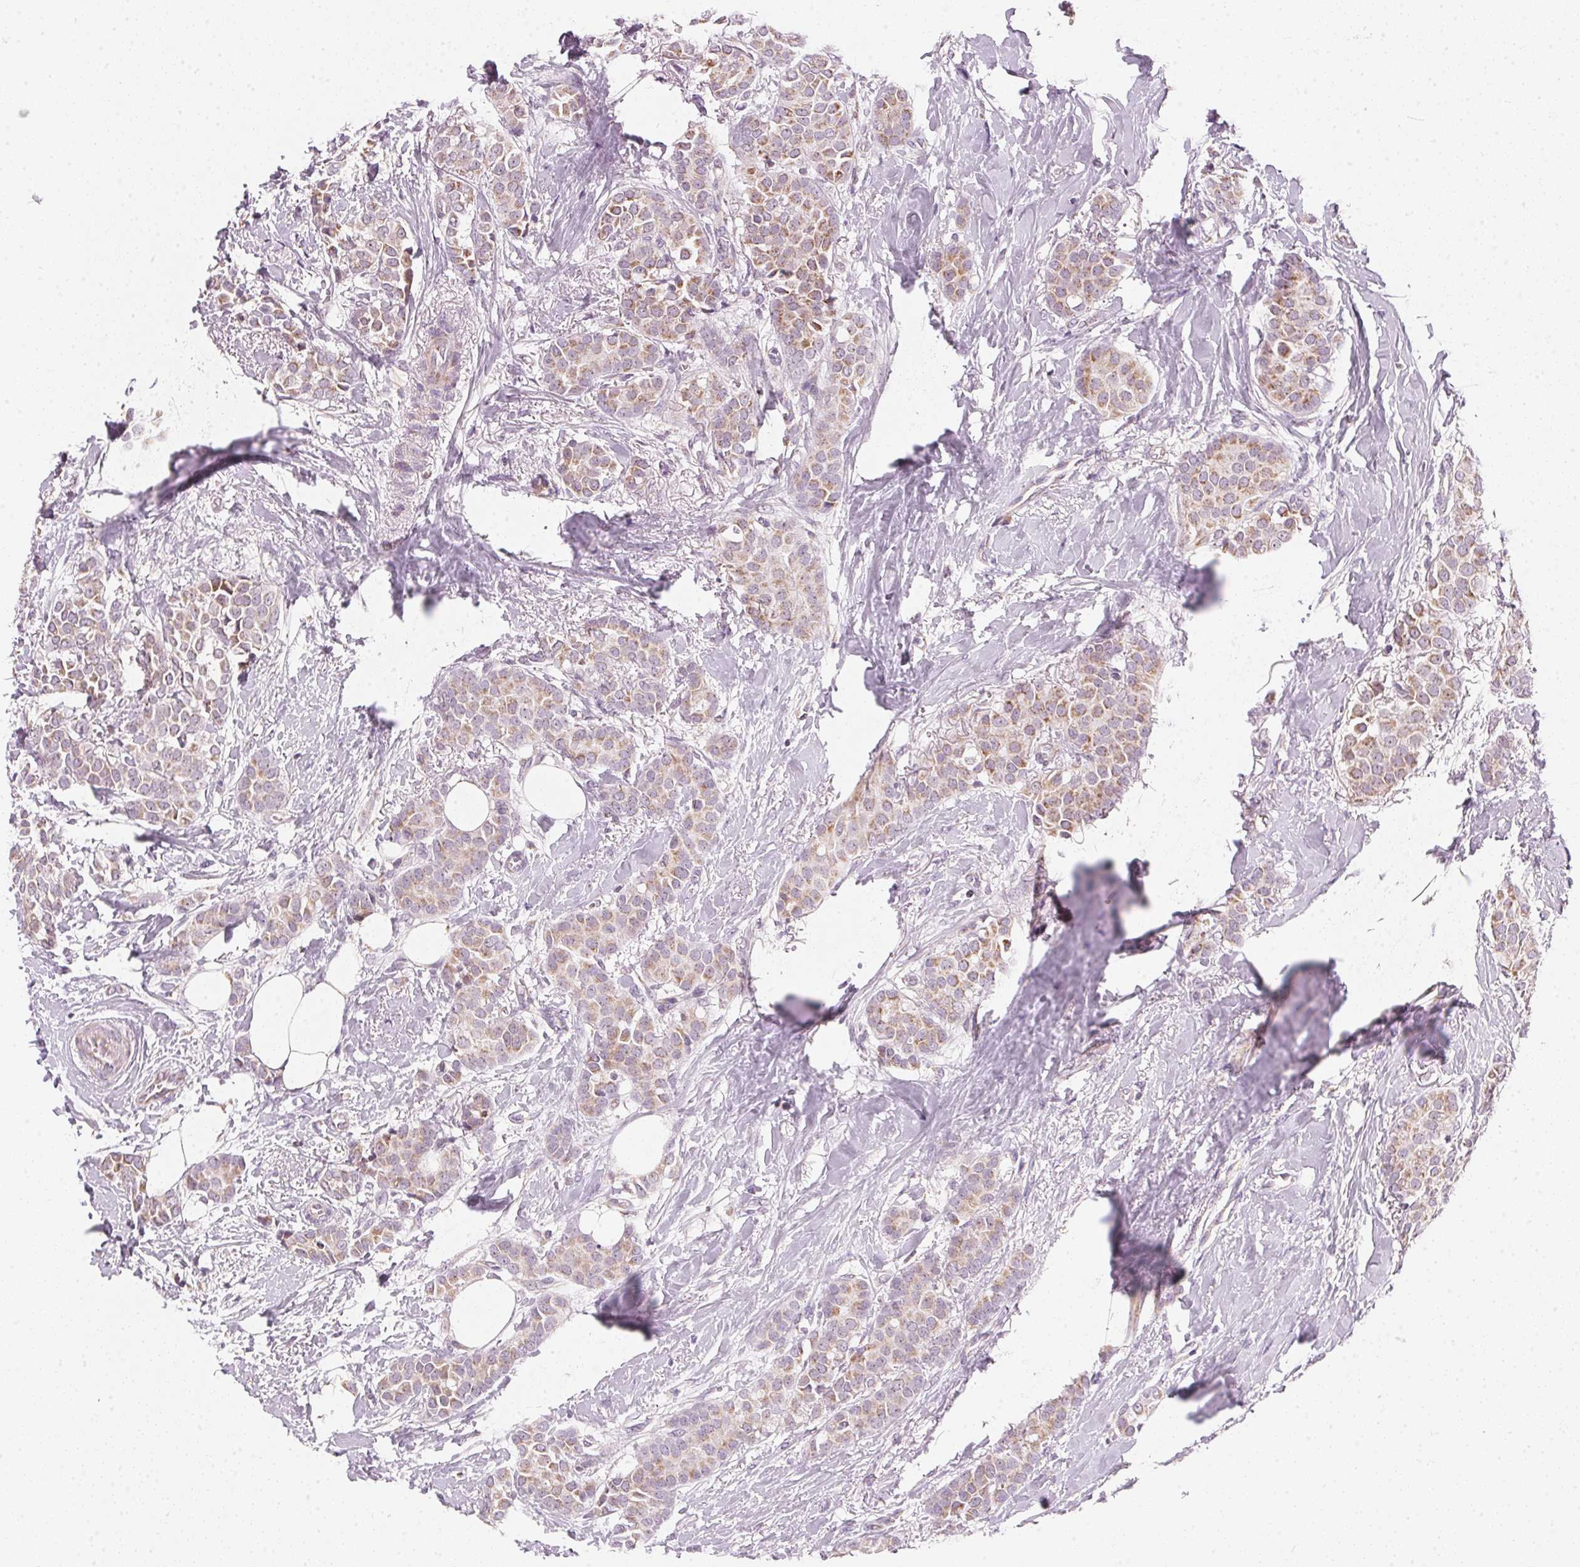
{"staining": {"intensity": "moderate", "quantity": ">75%", "location": "cytoplasmic/membranous"}, "tissue": "breast cancer", "cell_type": "Tumor cells", "image_type": "cancer", "snomed": [{"axis": "morphology", "description": "Duct carcinoma"}, {"axis": "topography", "description": "Breast"}], "caption": "Protein expression analysis of breast intraductal carcinoma exhibits moderate cytoplasmic/membranous staining in about >75% of tumor cells.", "gene": "COQ7", "patient": {"sex": "female", "age": 79}}